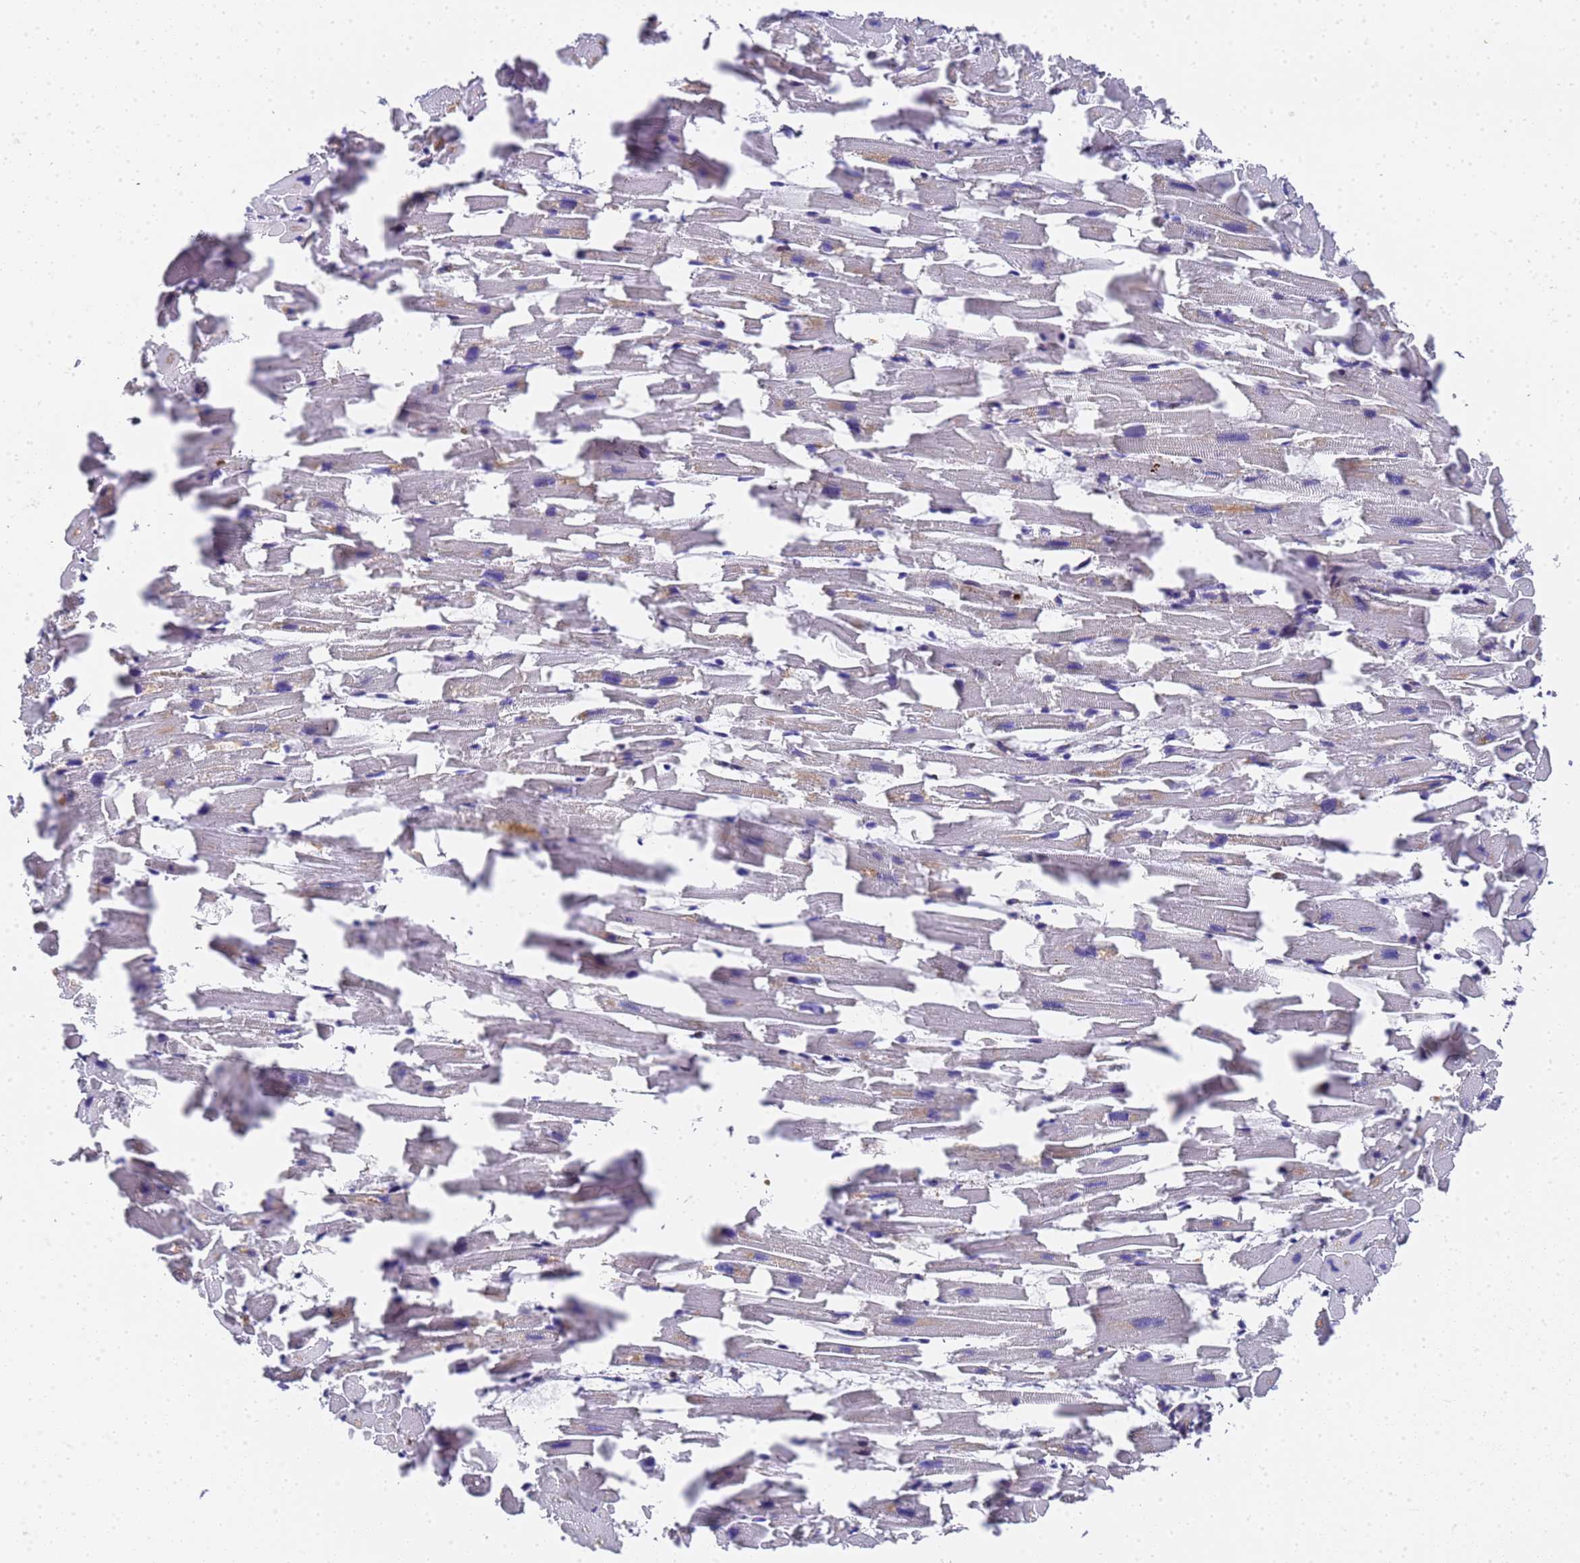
{"staining": {"intensity": "weak", "quantity": "<25%", "location": "cytoplasmic/membranous"}, "tissue": "heart muscle", "cell_type": "Cardiomyocytes", "image_type": "normal", "snomed": [{"axis": "morphology", "description": "Normal tissue, NOS"}, {"axis": "topography", "description": "Heart"}], "caption": "IHC histopathology image of benign heart muscle: heart muscle stained with DAB (3,3'-diaminobenzidine) reveals no significant protein expression in cardiomyocytes. (IHC, brightfield microscopy, high magnification).", "gene": "IGFBP7", "patient": {"sex": "female", "age": 64}}